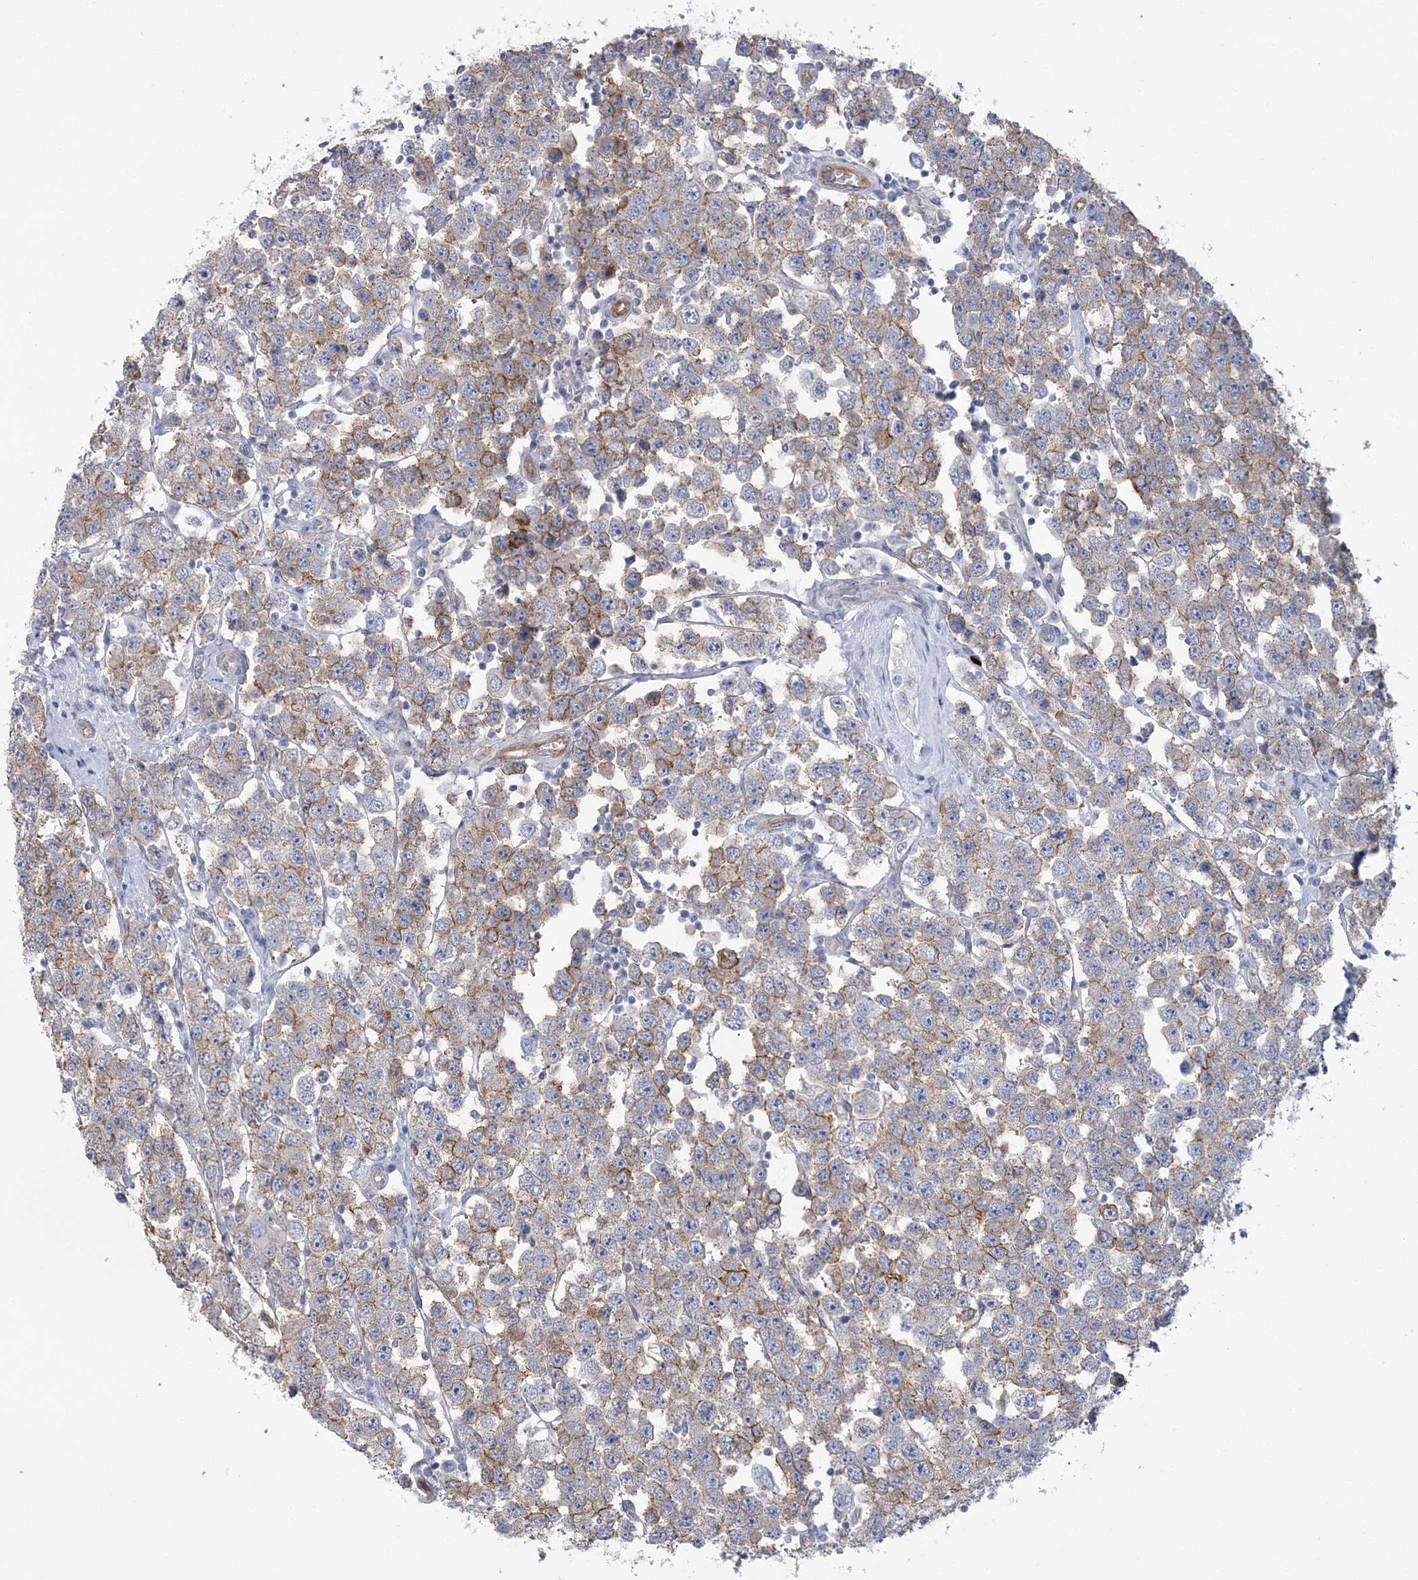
{"staining": {"intensity": "moderate", "quantity": "25%-75%", "location": "cytoplasmic/membranous"}, "tissue": "testis cancer", "cell_type": "Tumor cells", "image_type": "cancer", "snomed": [{"axis": "morphology", "description": "Seminoma, NOS"}, {"axis": "topography", "description": "Testis"}], "caption": "Moderate cytoplasmic/membranous protein expression is present in about 25%-75% of tumor cells in seminoma (testis). (IHC, brightfield microscopy, high magnification).", "gene": "RAB11FIP5", "patient": {"sex": "male", "age": 28}}